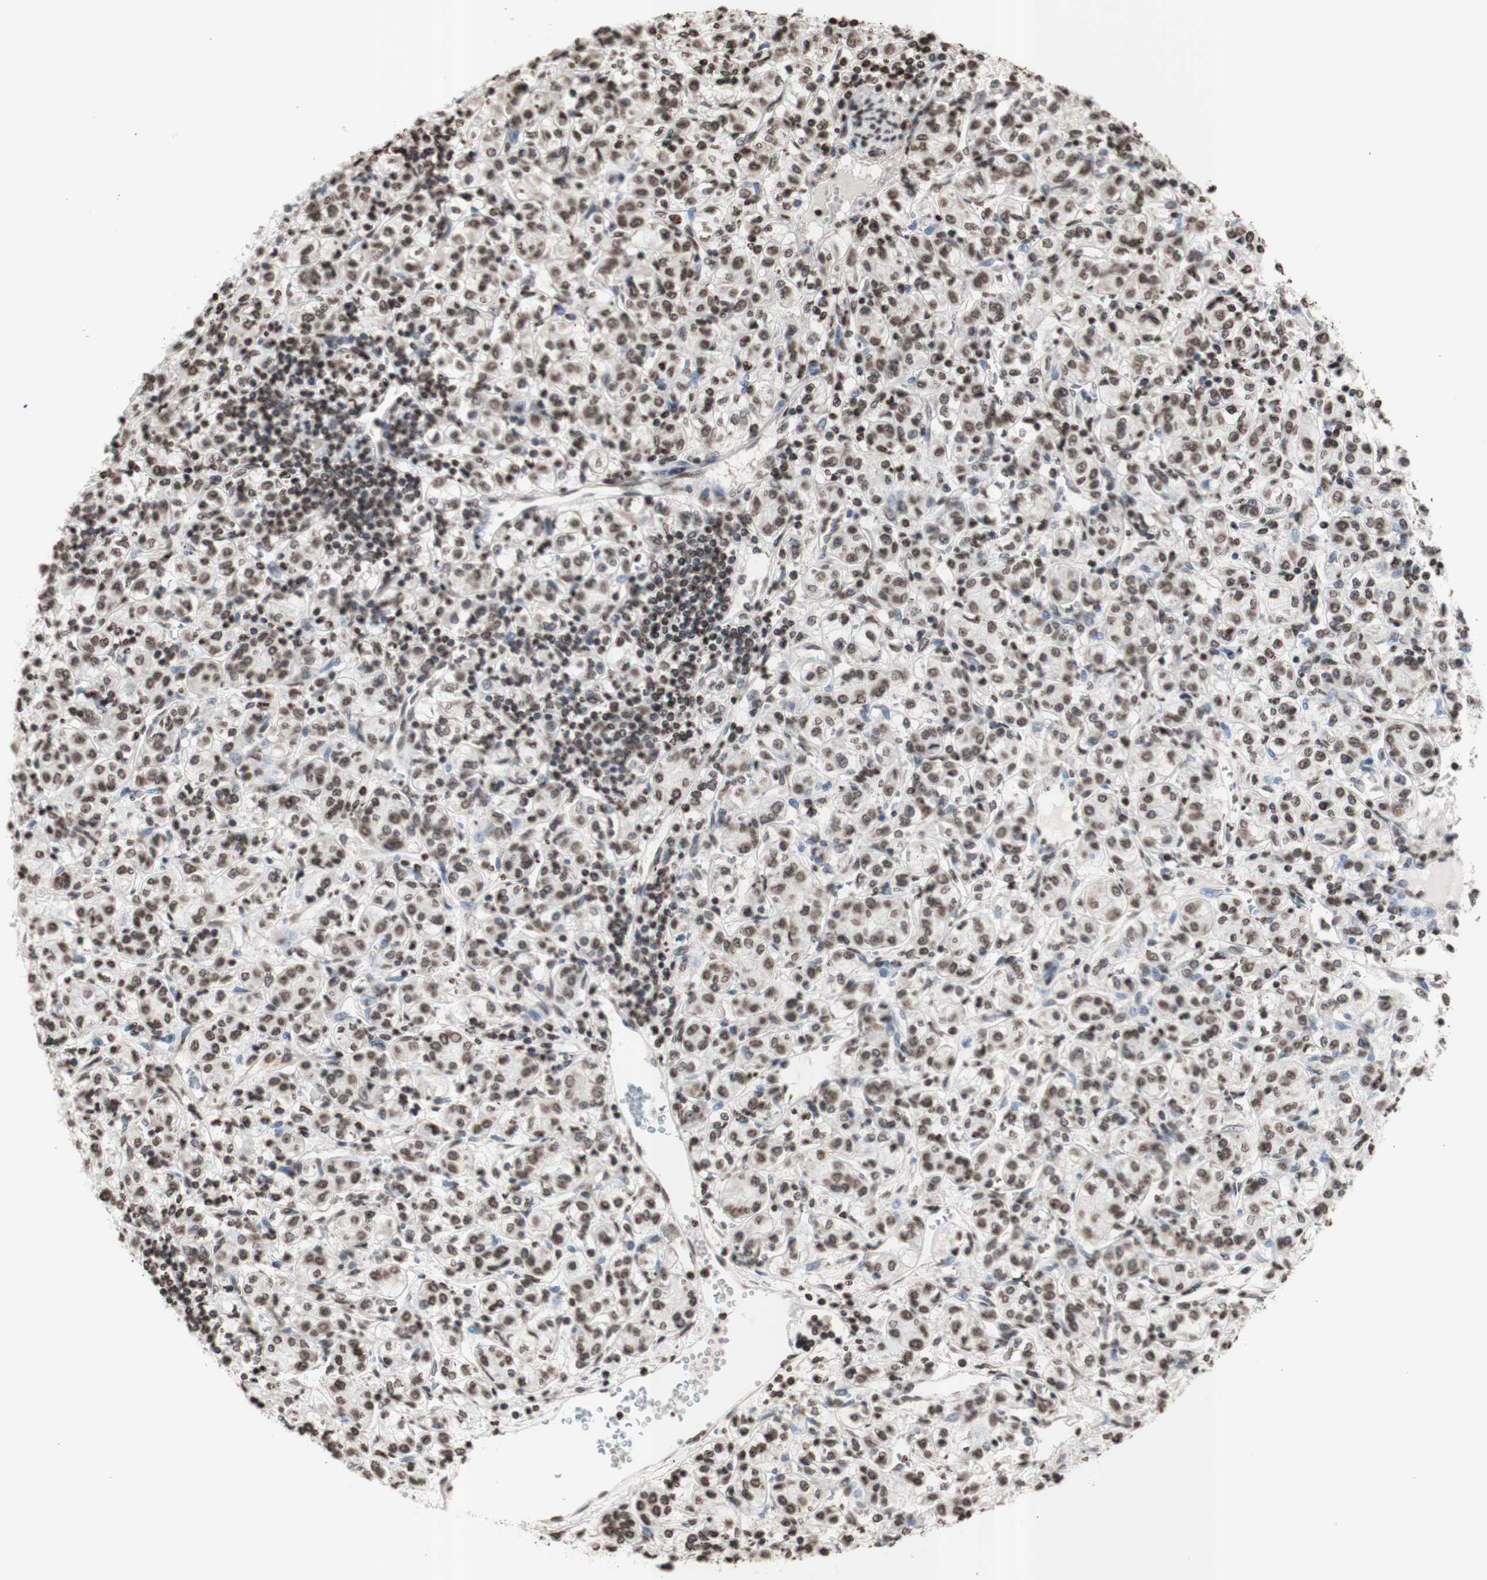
{"staining": {"intensity": "moderate", "quantity": ">75%", "location": "nuclear"}, "tissue": "renal cancer", "cell_type": "Tumor cells", "image_type": "cancer", "snomed": [{"axis": "morphology", "description": "Adenocarcinoma, NOS"}, {"axis": "topography", "description": "Kidney"}], "caption": "Immunohistochemistry (IHC) histopathology image of neoplastic tissue: adenocarcinoma (renal) stained using immunohistochemistry shows medium levels of moderate protein expression localized specifically in the nuclear of tumor cells, appearing as a nuclear brown color.", "gene": "SNAI2", "patient": {"sex": "male", "age": 77}}